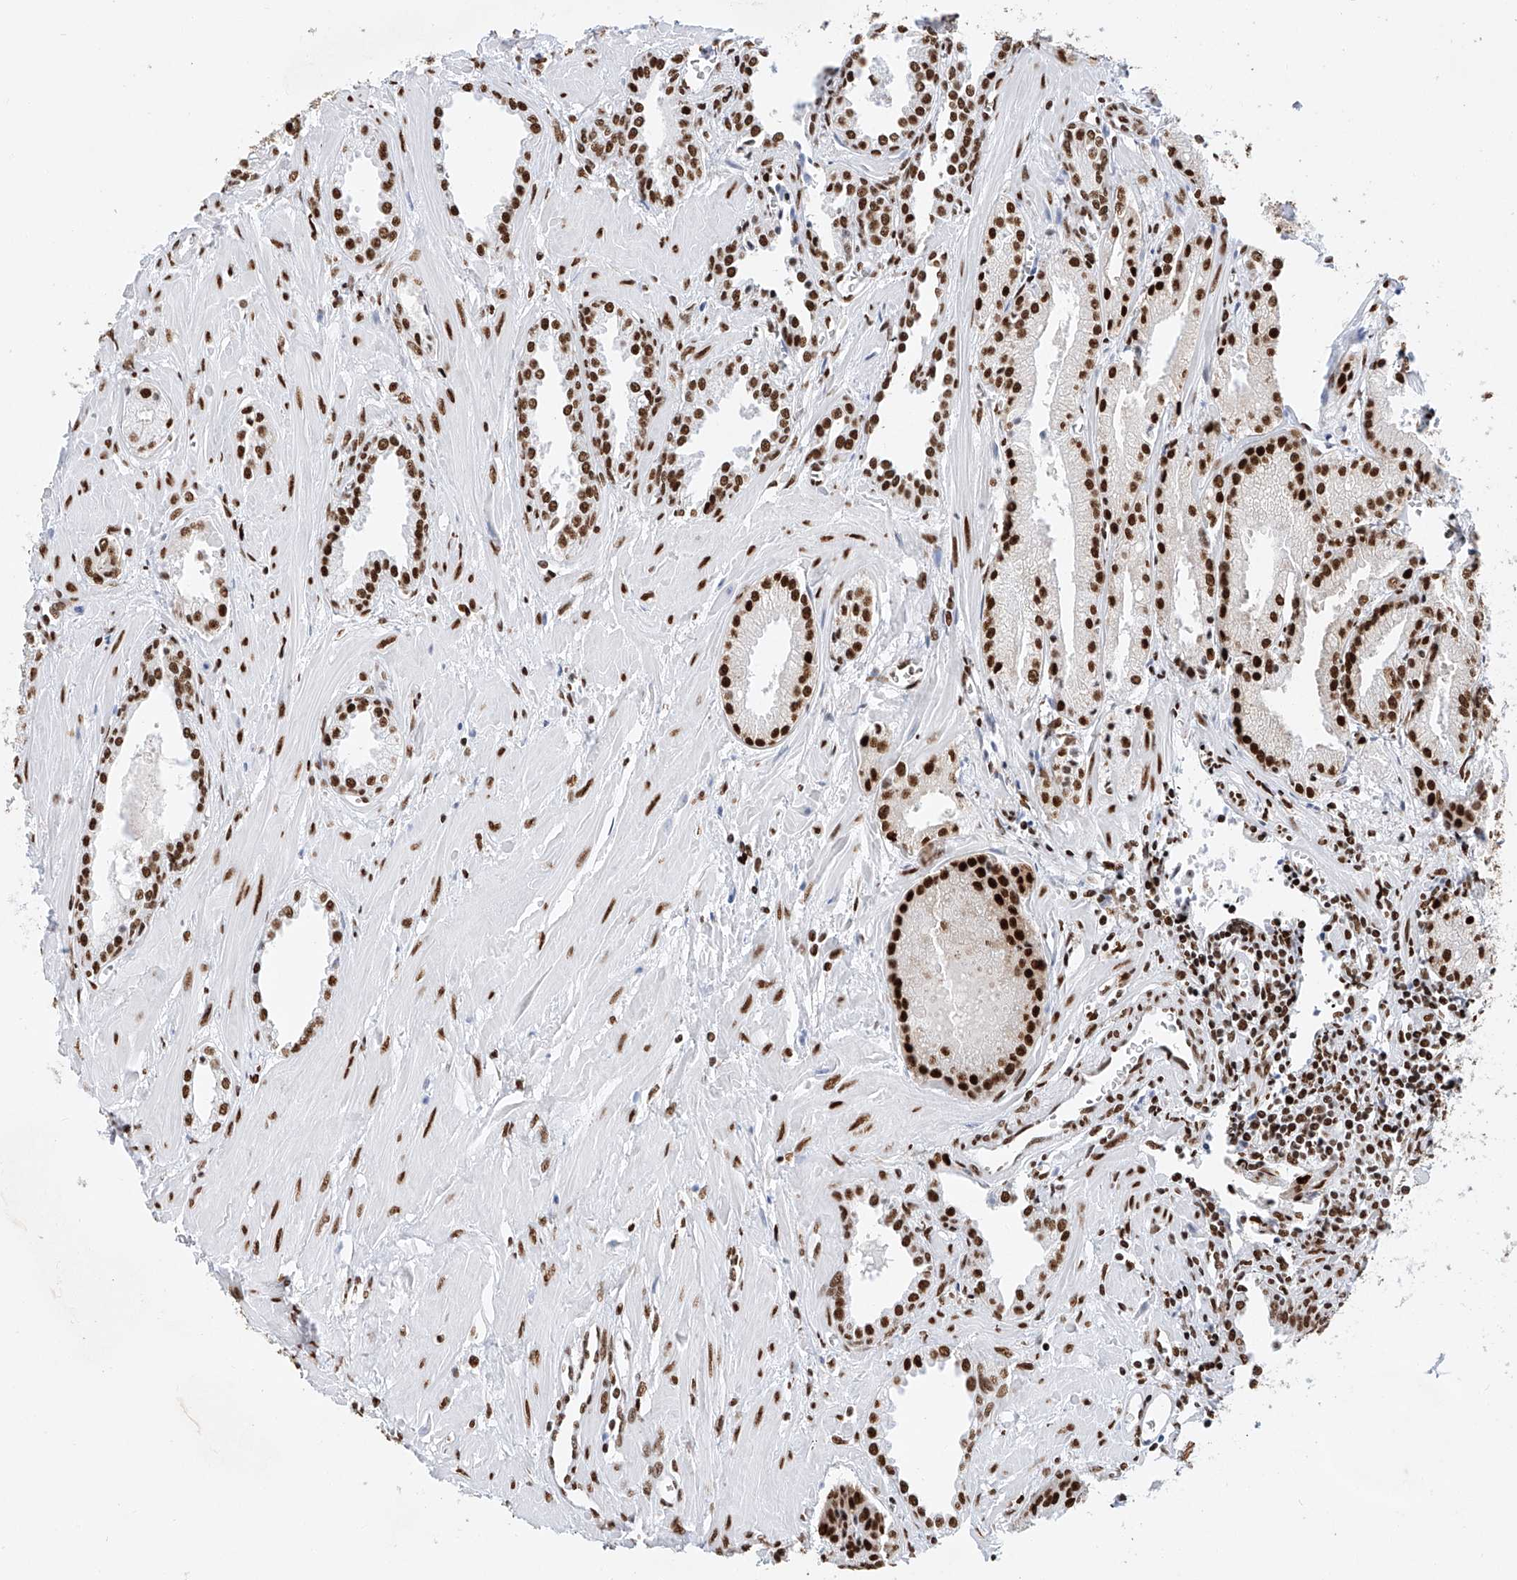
{"staining": {"intensity": "strong", "quantity": ">75%", "location": "nuclear"}, "tissue": "prostate cancer", "cell_type": "Tumor cells", "image_type": "cancer", "snomed": [{"axis": "morphology", "description": "Adenocarcinoma, Low grade"}, {"axis": "topography", "description": "Prostate"}], "caption": "Prostate cancer stained with DAB IHC reveals high levels of strong nuclear staining in about >75% of tumor cells. The protein is shown in brown color, while the nuclei are stained blue.", "gene": "SRSF6", "patient": {"sex": "male", "age": 67}}